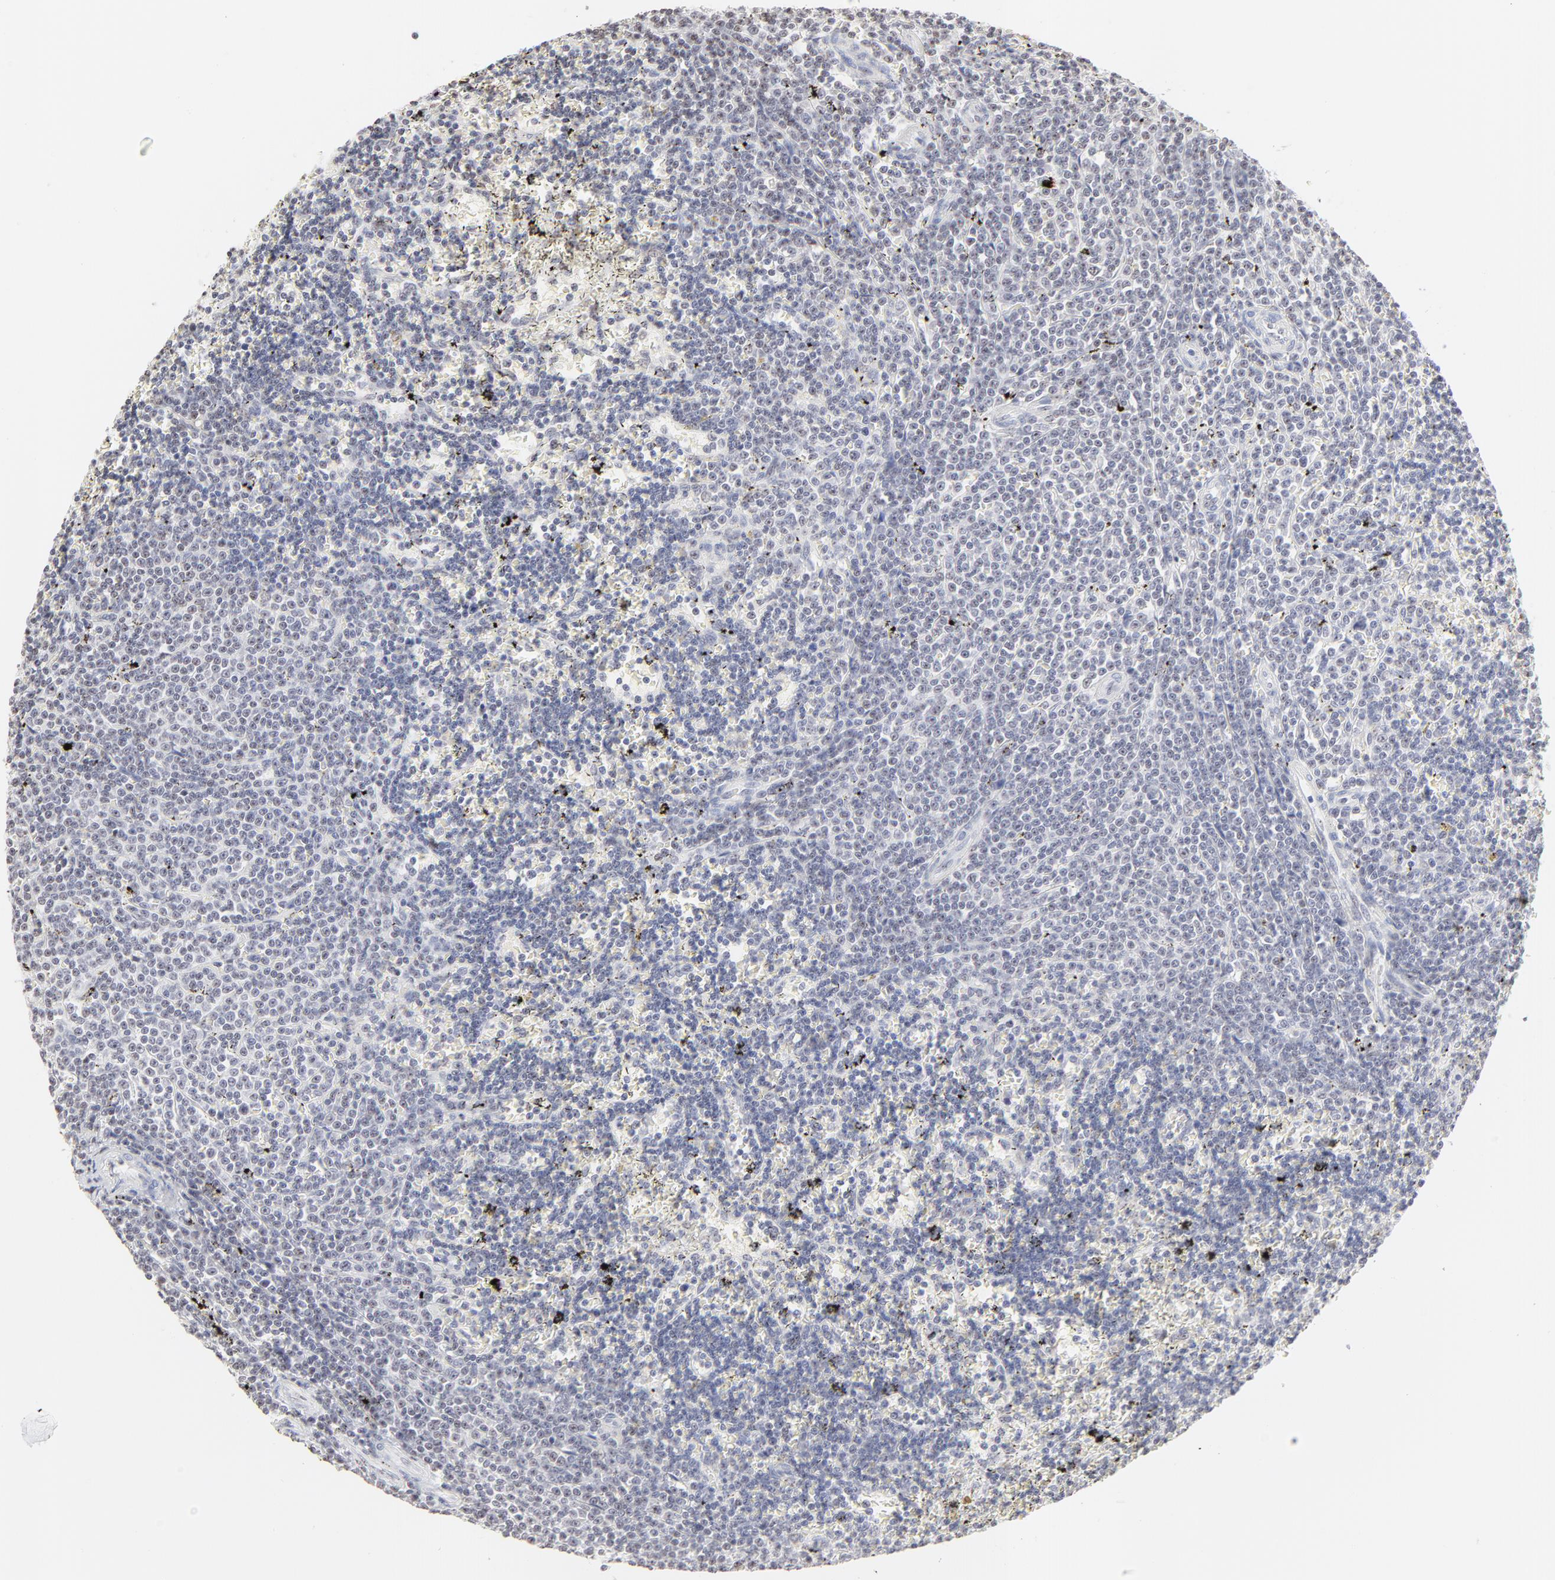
{"staining": {"intensity": "negative", "quantity": "none", "location": "none"}, "tissue": "lymphoma", "cell_type": "Tumor cells", "image_type": "cancer", "snomed": [{"axis": "morphology", "description": "Malignant lymphoma, non-Hodgkin's type, Low grade"}, {"axis": "topography", "description": "Spleen"}], "caption": "The micrograph exhibits no significant positivity in tumor cells of low-grade malignant lymphoma, non-Hodgkin's type.", "gene": "NFIL3", "patient": {"sex": "male", "age": 60}}